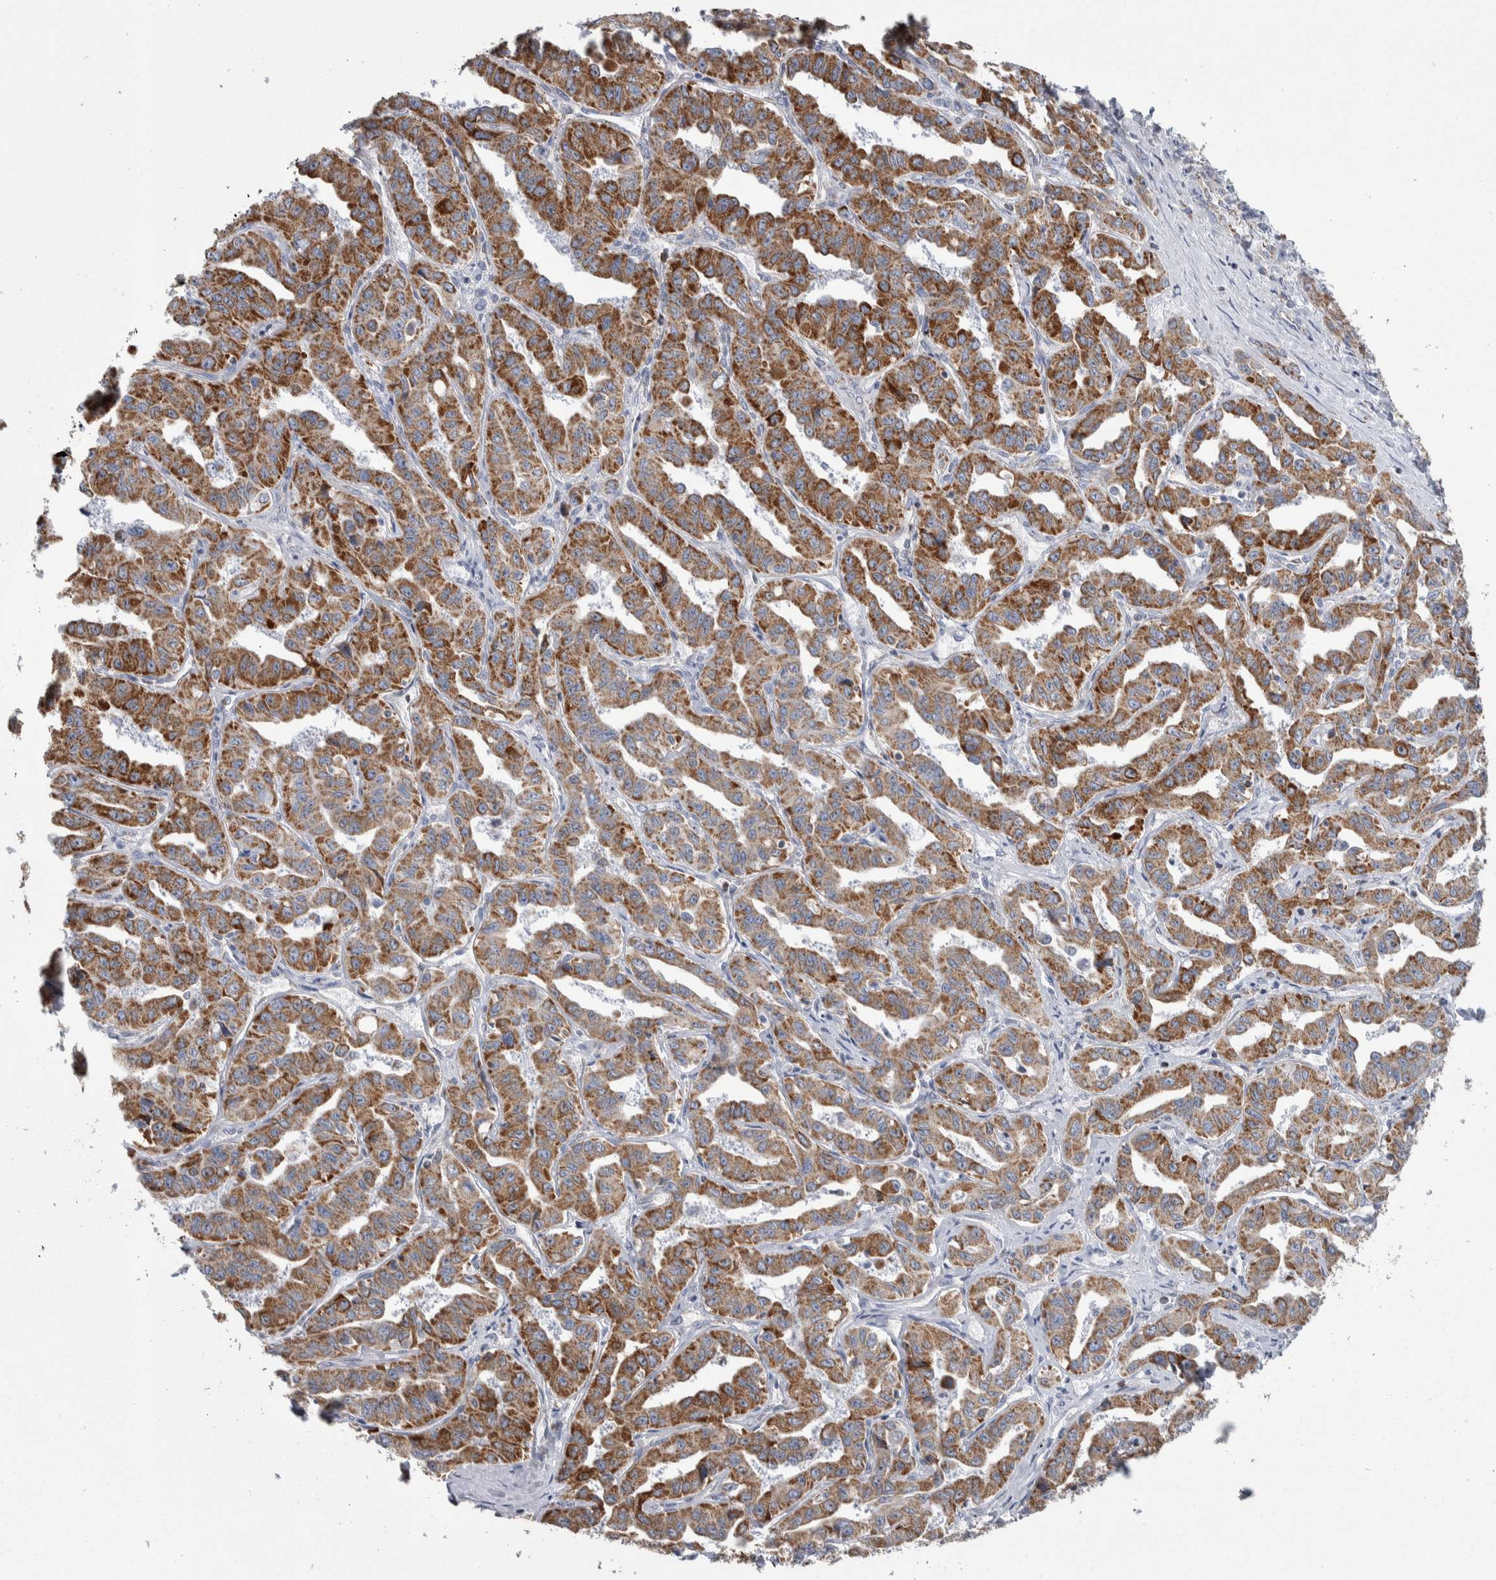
{"staining": {"intensity": "moderate", "quantity": ">75%", "location": "cytoplasmic/membranous"}, "tissue": "liver cancer", "cell_type": "Tumor cells", "image_type": "cancer", "snomed": [{"axis": "morphology", "description": "Cholangiocarcinoma"}, {"axis": "topography", "description": "Liver"}], "caption": "Immunohistochemical staining of human liver cholangiocarcinoma exhibits medium levels of moderate cytoplasmic/membranous protein positivity in about >75% of tumor cells. The protein of interest is shown in brown color, while the nuclei are stained blue.", "gene": "ETFA", "patient": {"sex": "male", "age": 59}}